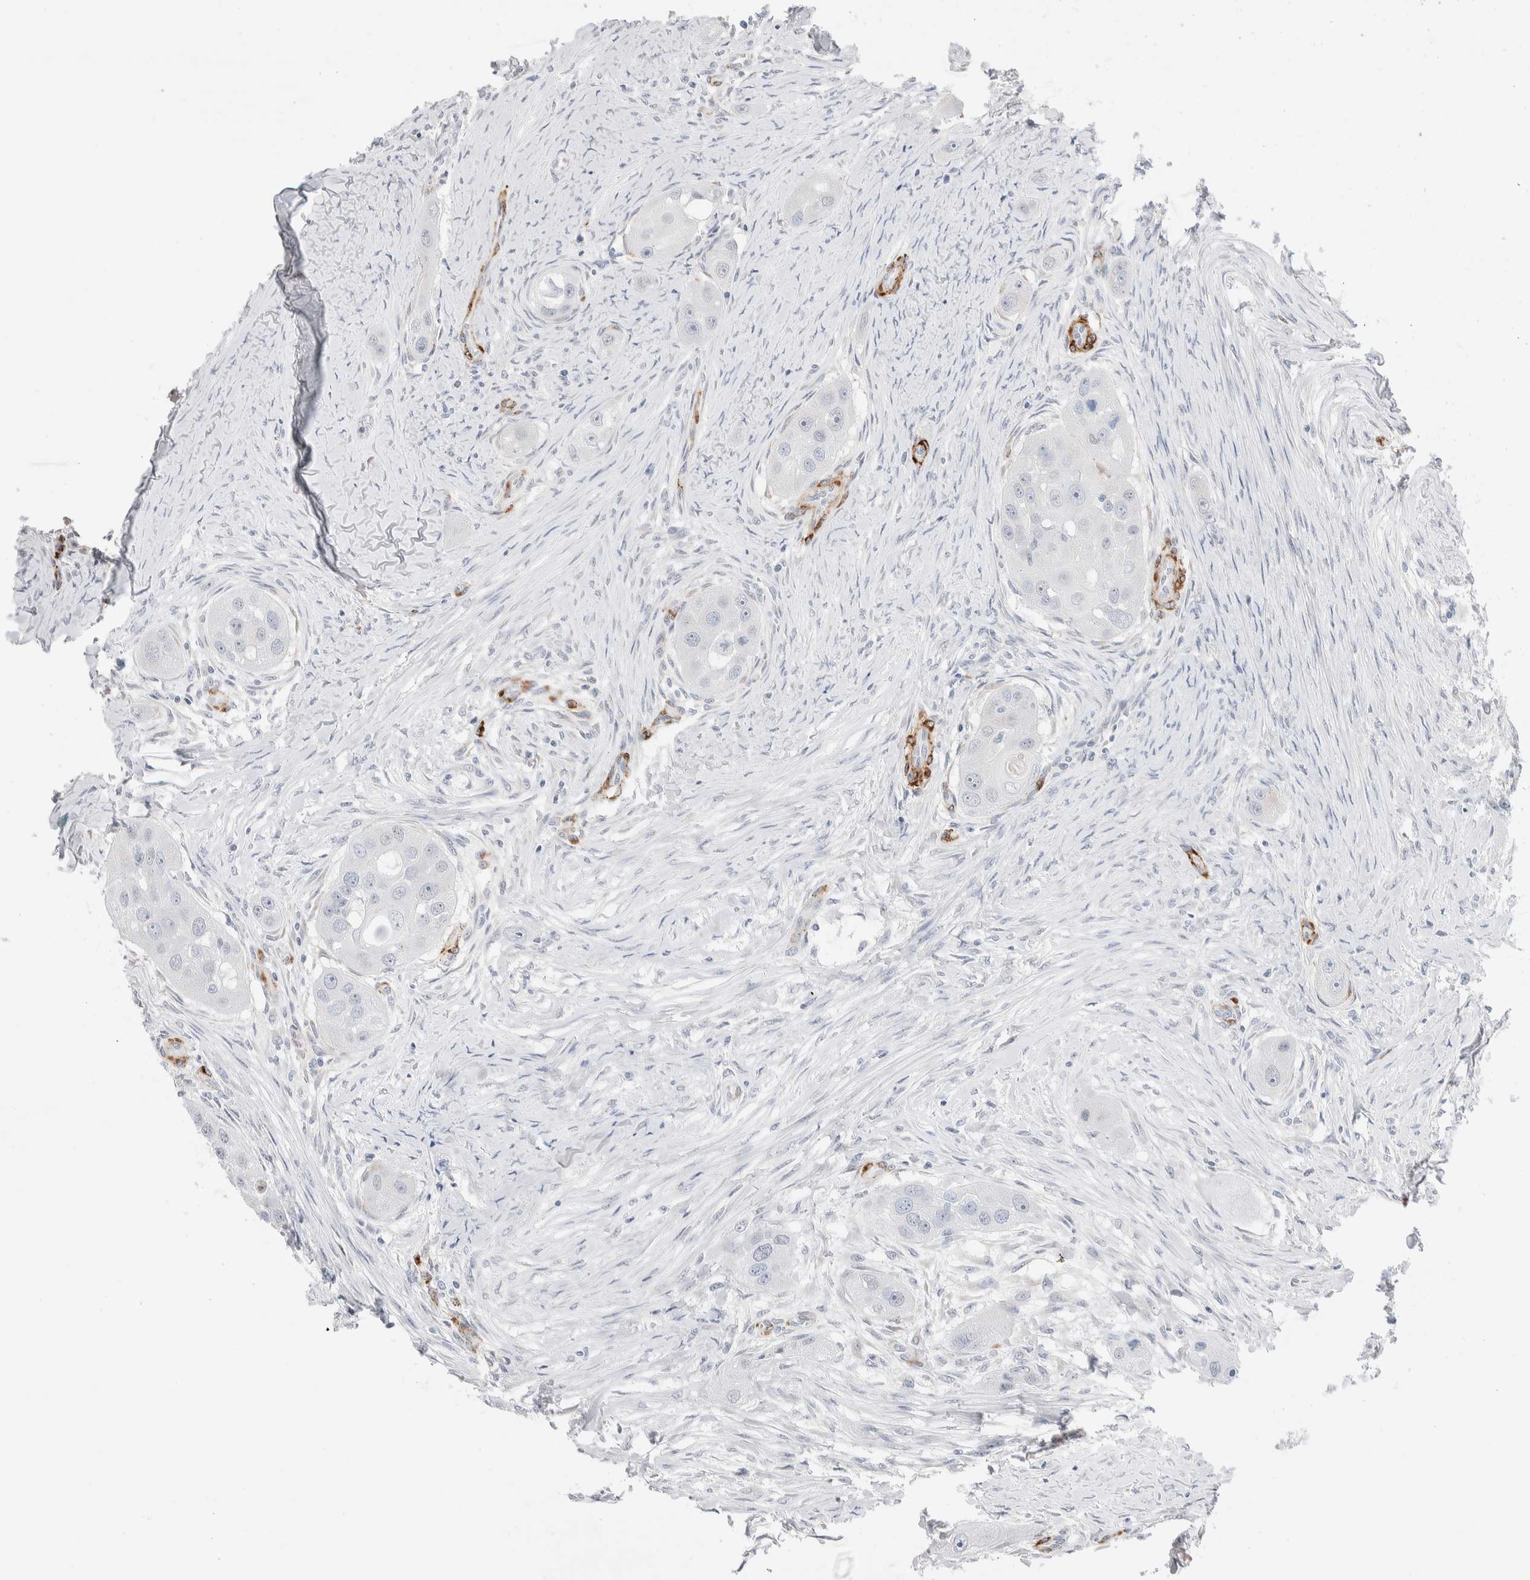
{"staining": {"intensity": "negative", "quantity": "none", "location": "none"}, "tissue": "head and neck cancer", "cell_type": "Tumor cells", "image_type": "cancer", "snomed": [{"axis": "morphology", "description": "Normal tissue, NOS"}, {"axis": "morphology", "description": "Squamous cell carcinoma, NOS"}, {"axis": "topography", "description": "Skeletal muscle"}, {"axis": "topography", "description": "Head-Neck"}], "caption": "Image shows no protein staining in tumor cells of head and neck cancer (squamous cell carcinoma) tissue. (Brightfield microscopy of DAB immunohistochemistry (IHC) at high magnification).", "gene": "SEPTIN4", "patient": {"sex": "male", "age": 51}}